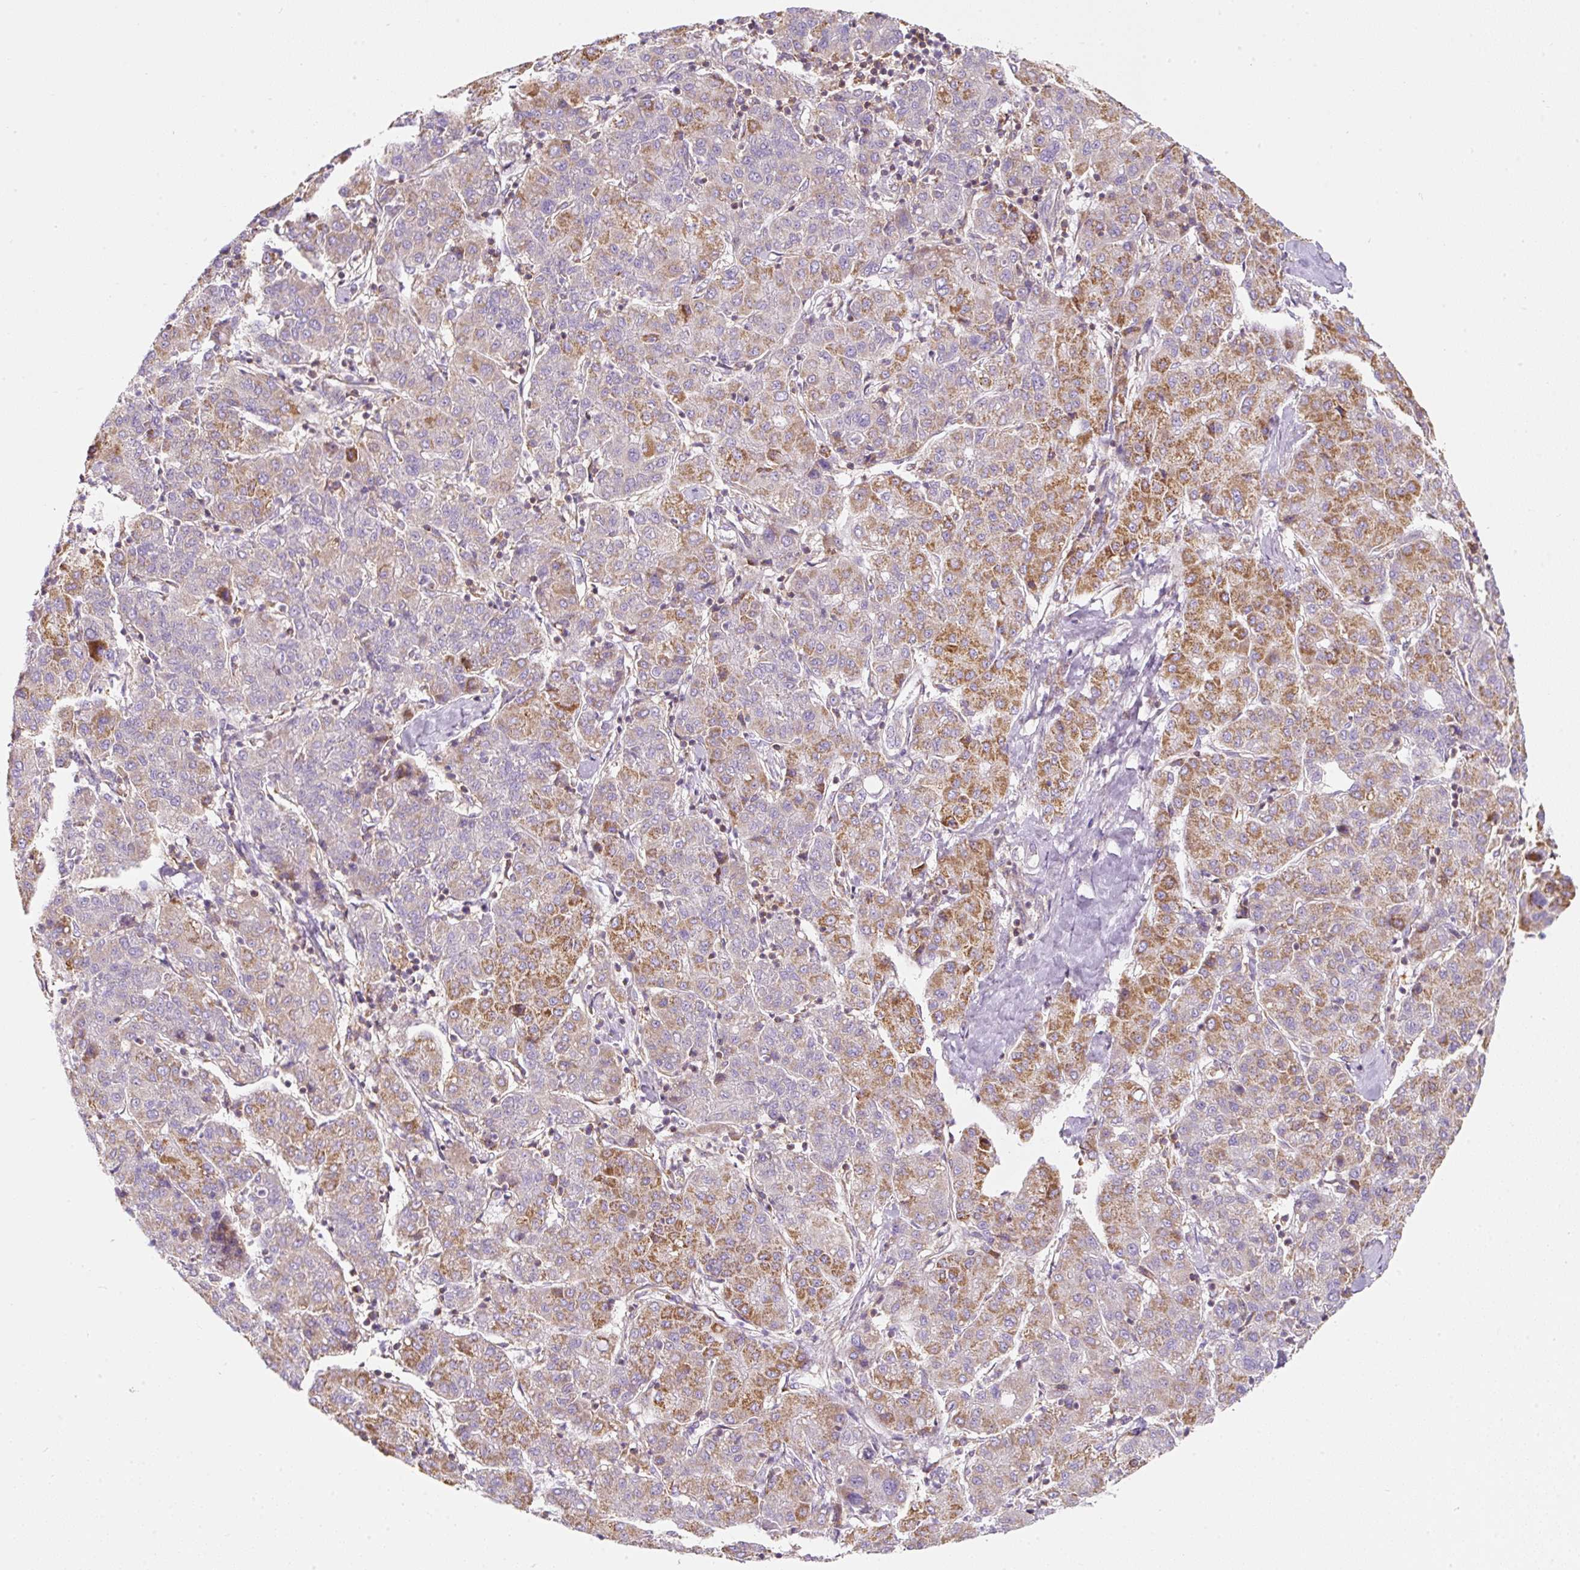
{"staining": {"intensity": "moderate", "quantity": "25%-75%", "location": "cytoplasmic/membranous"}, "tissue": "liver cancer", "cell_type": "Tumor cells", "image_type": "cancer", "snomed": [{"axis": "morphology", "description": "Carcinoma, Hepatocellular, NOS"}, {"axis": "topography", "description": "Liver"}], "caption": "Immunohistochemical staining of human hepatocellular carcinoma (liver) displays medium levels of moderate cytoplasmic/membranous protein positivity in approximately 25%-75% of tumor cells.", "gene": "ERAP2", "patient": {"sex": "male", "age": 65}}